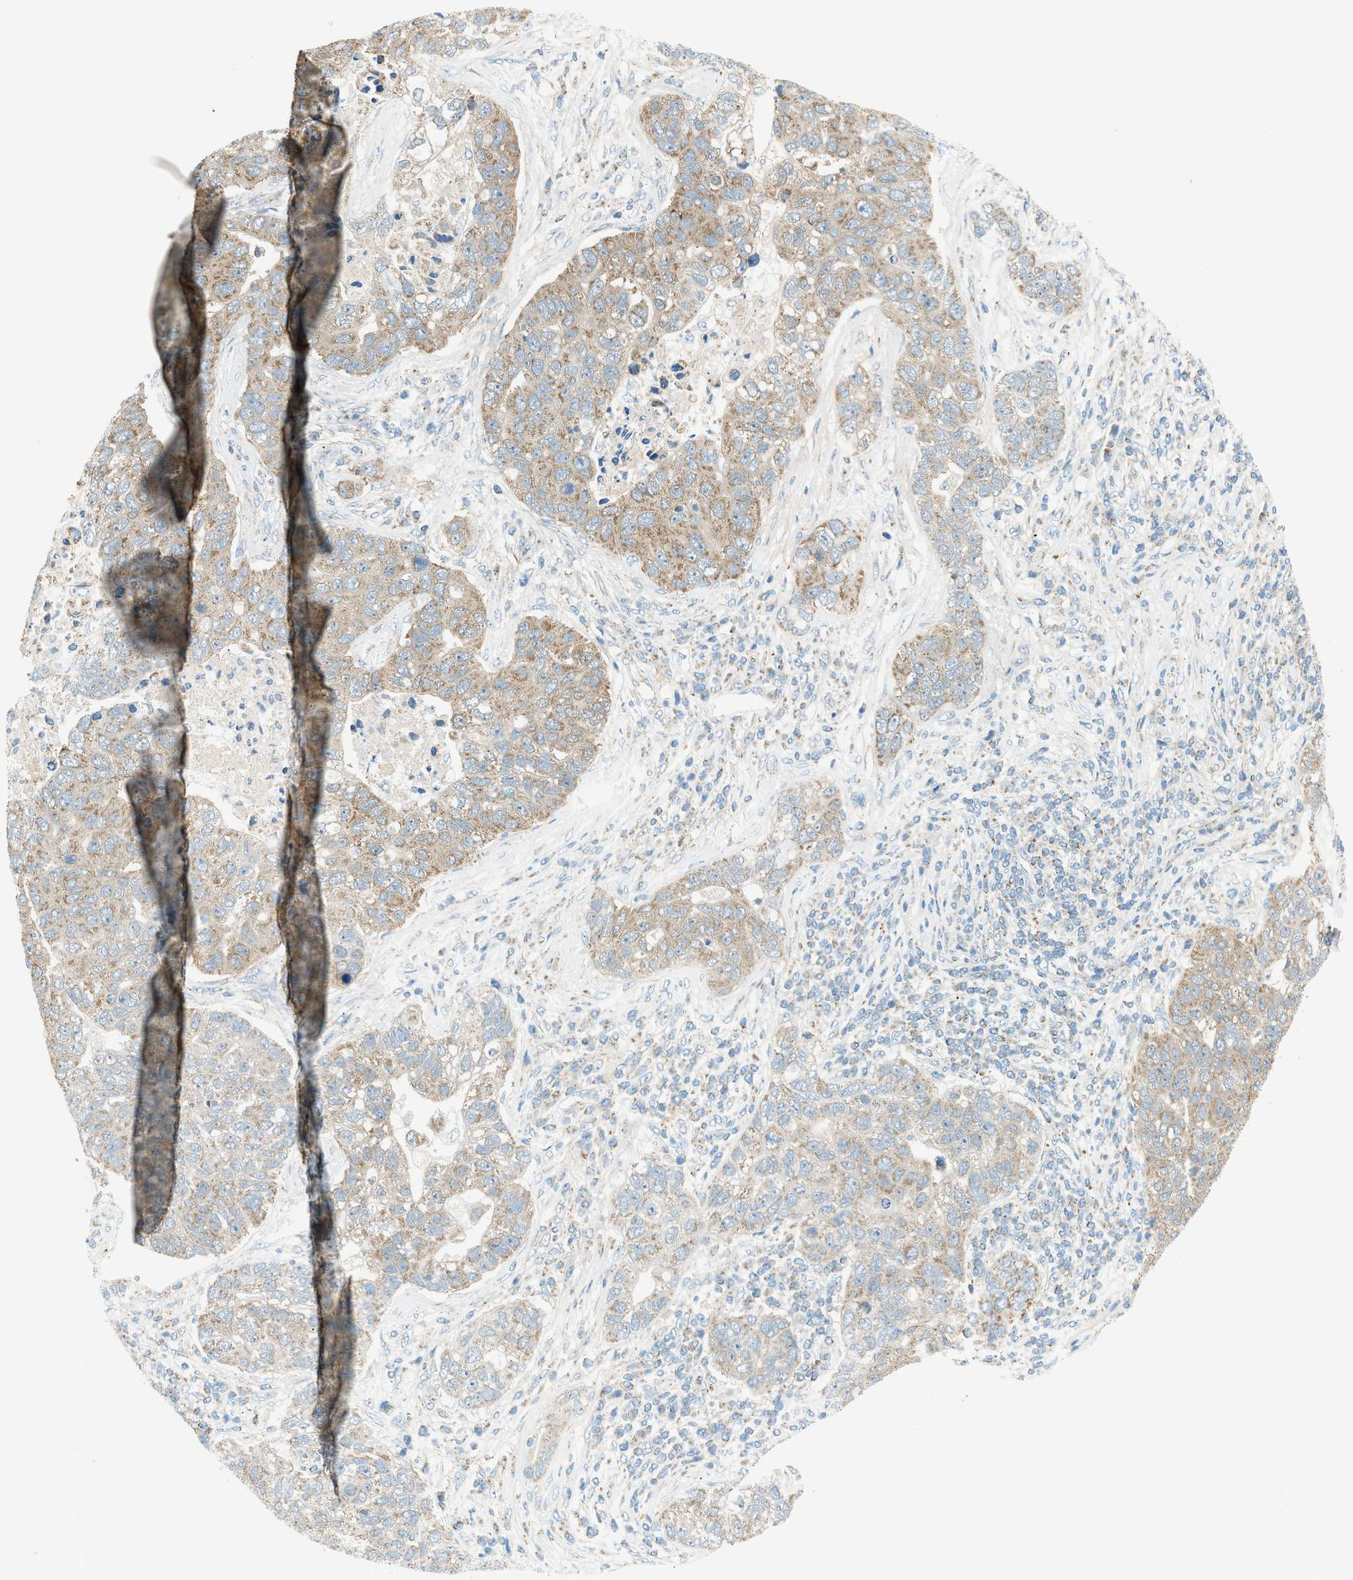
{"staining": {"intensity": "weak", "quantity": ">75%", "location": "cytoplasmic/membranous"}, "tissue": "pancreatic cancer", "cell_type": "Tumor cells", "image_type": "cancer", "snomed": [{"axis": "morphology", "description": "Adenocarcinoma, NOS"}, {"axis": "topography", "description": "Pancreas"}], "caption": "Immunohistochemistry (IHC) of pancreatic adenocarcinoma exhibits low levels of weak cytoplasmic/membranous staining in about >75% of tumor cells.", "gene": "PIGG", "patient": {"sex": "female", "age": 61}}